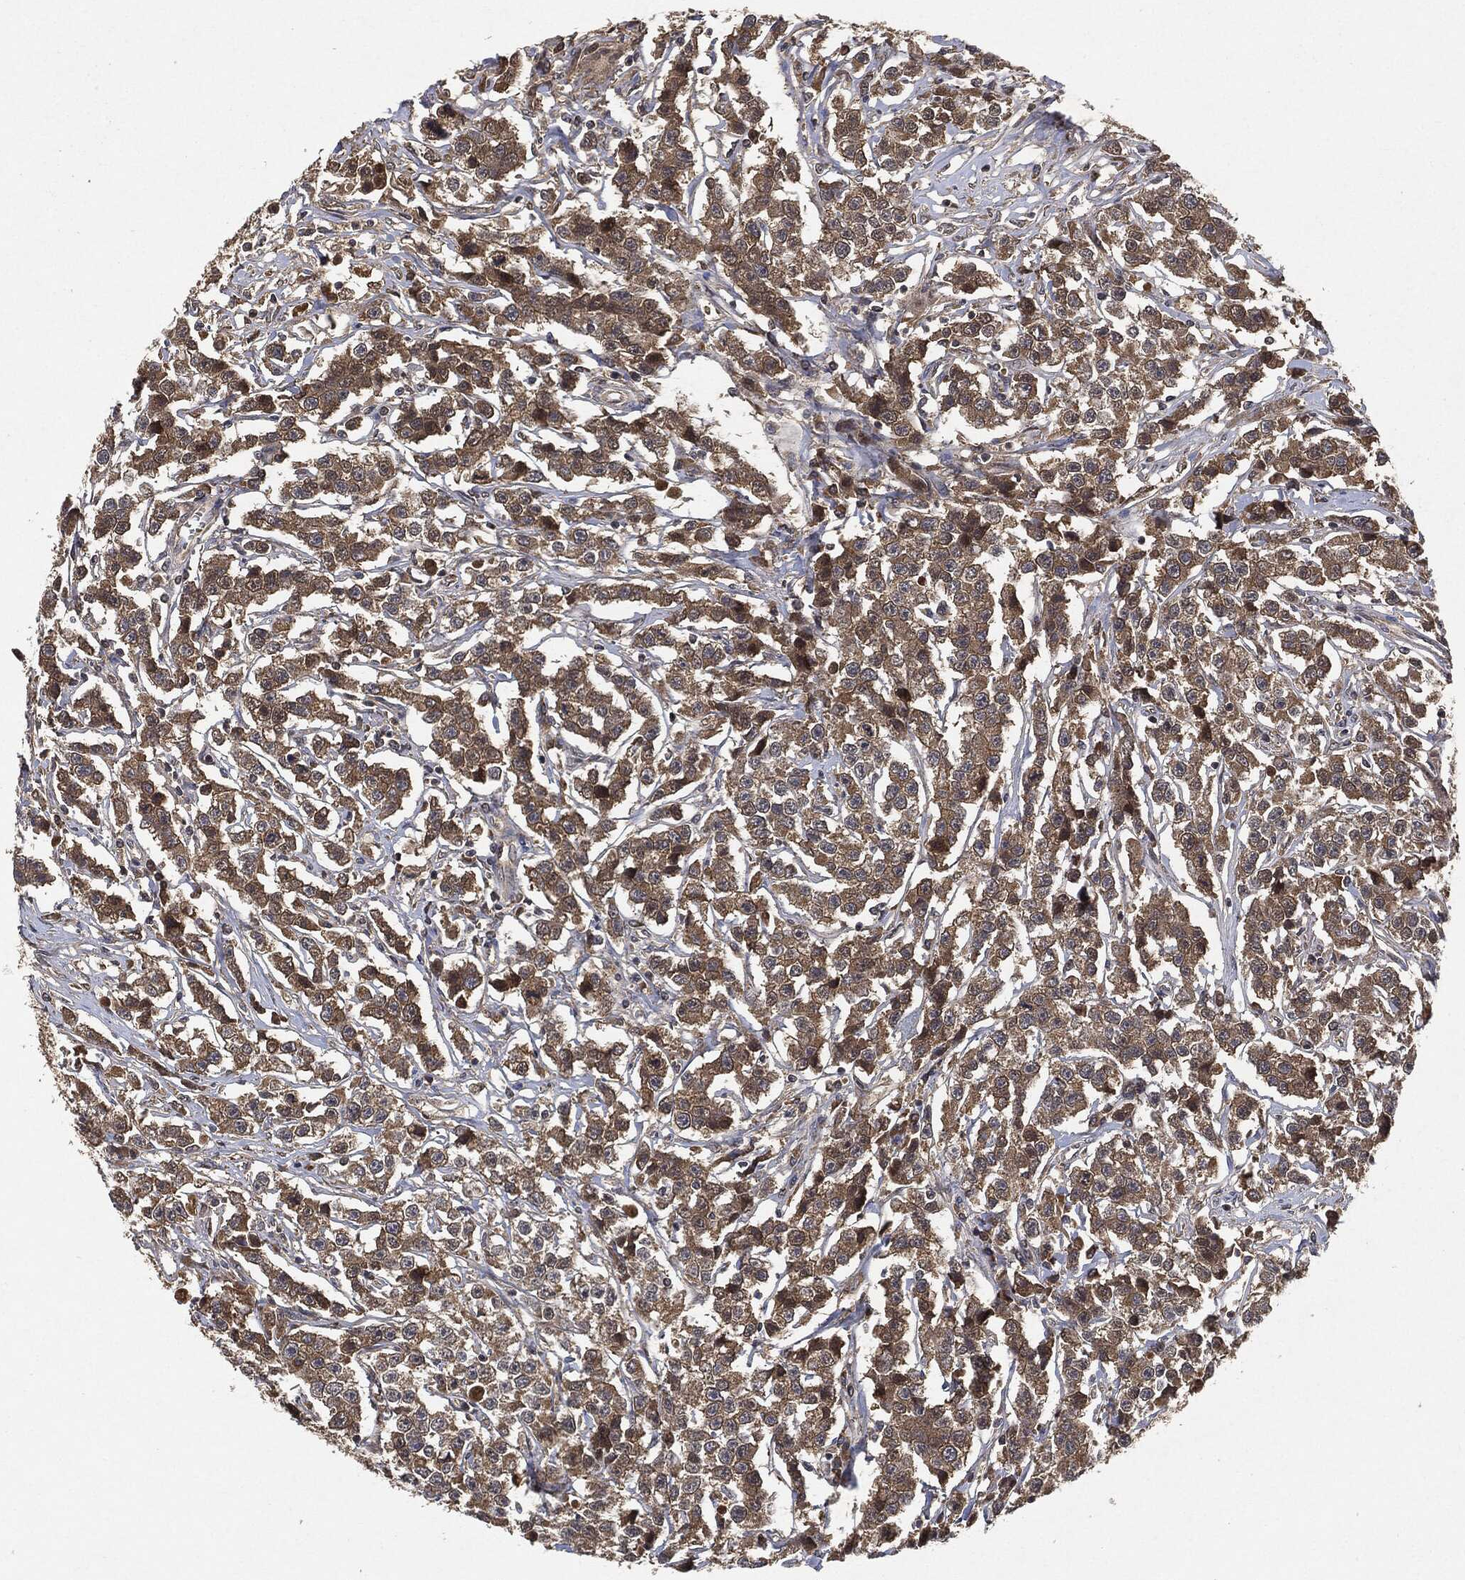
{"staining": {"intensity": "moderate", "quantity": ">75%", "location": "cytoplasmic/membranous"}, "tissue": "testis cancer", "cell_type": "Tumor cells", "image_type": "cancer", "snomed": [{"axis": "morphology", "description": "Seminoma, NOS"}, {"axis": "topography", "description": "Testis"}], "caption": "Brown immunohistochemical staining in human testis cancer reveals moderate cytoplasmic/membranous expression in about >75% of tumor cells.", "gene": "BRAF", "patient": {"sex": "male", "age": 59}}